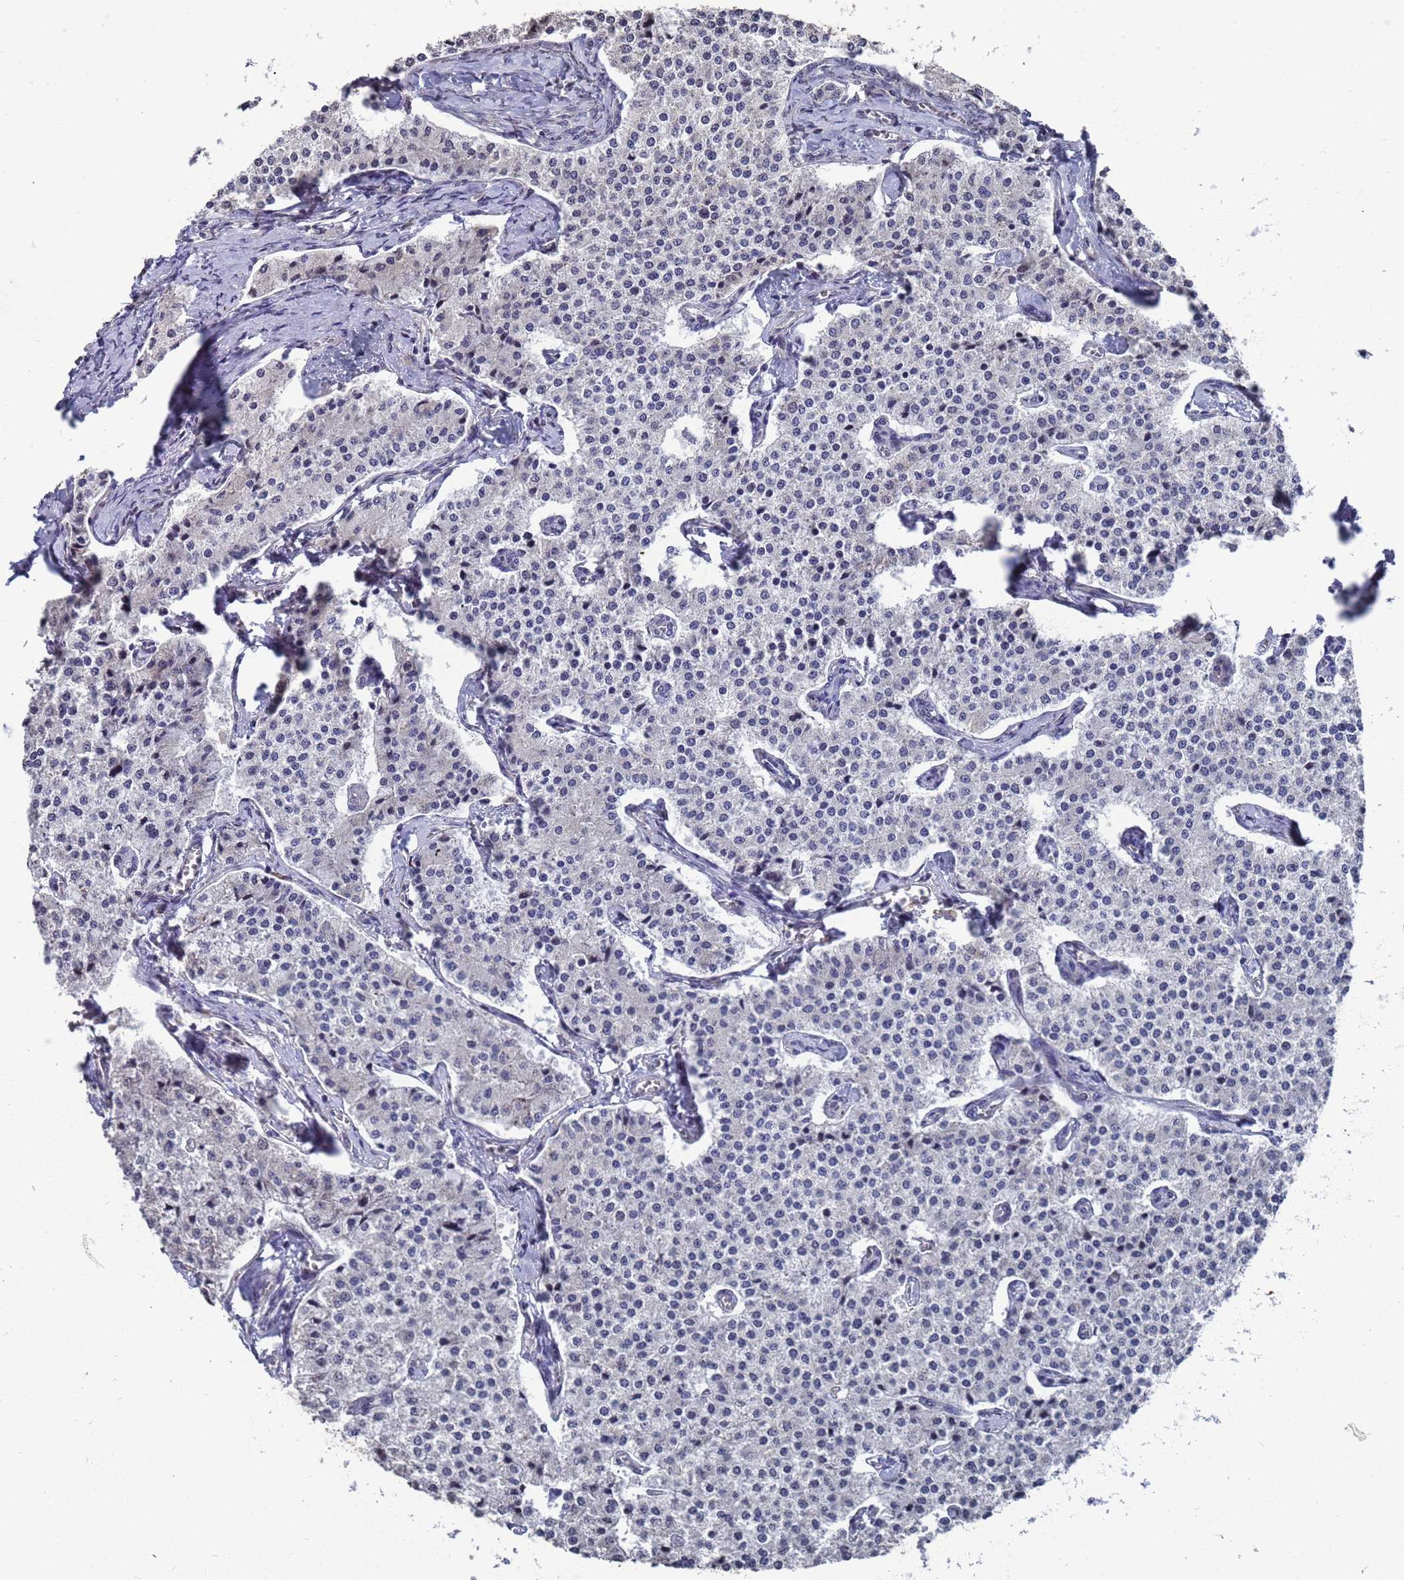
{"staining": {"intensity": "negative", "quantity": "none", "location": "none"}, "tissue": "carcinoid", "cell_type": "Tumor cells", "image_type": "cancer", "snomed": [{"axis": "morphology", "description": "Carcinoid, malignant, NOS"}, {"axis": "topography", "description": "Colon"}], "caption": "A micrograph of human carcinoid is negative for staining in tumor cells.", "gene": "CFAP119", "patient": {"sex": "female", "age": 52}}